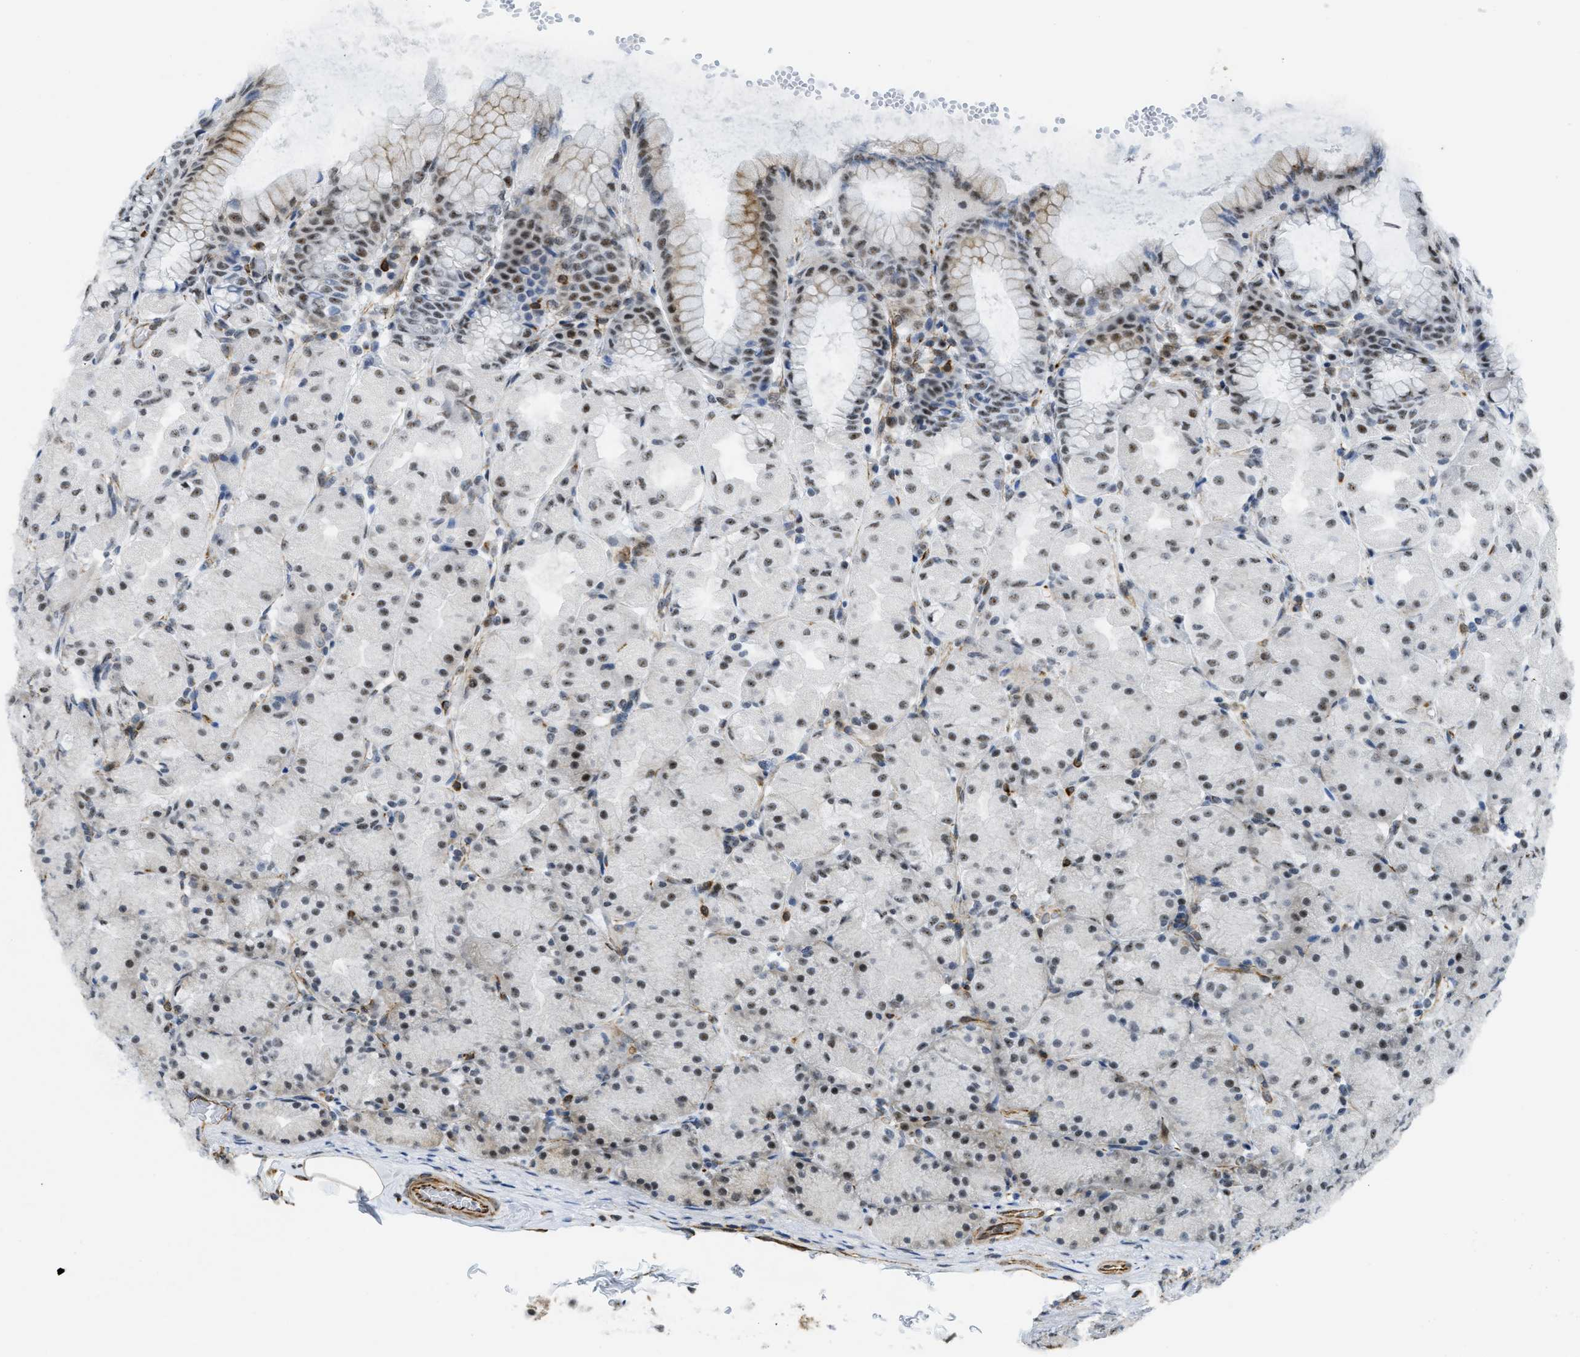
{"staining": {"intensity": "moderate", "quantity": ">75%", "location": "nuclear"}, "tissue": "stomach", "cell_type": "Glandular cells", "image_type": "normal", "snomed": [{"axis": "morphology", "description": "Normal tissue, NOS"}, {"axis": "topography", "description": "Stomach, upper"}], "caption": "Brown immunohistochemical staining in unremarkable stomach reveals moderate nuclear positivity in approximately >75% of glandular cells. (Brightfield microscopy of DAB IHC at high magnification).", "gene": "LRRC8B", "patient": {"sex": "female", "age": 56}}